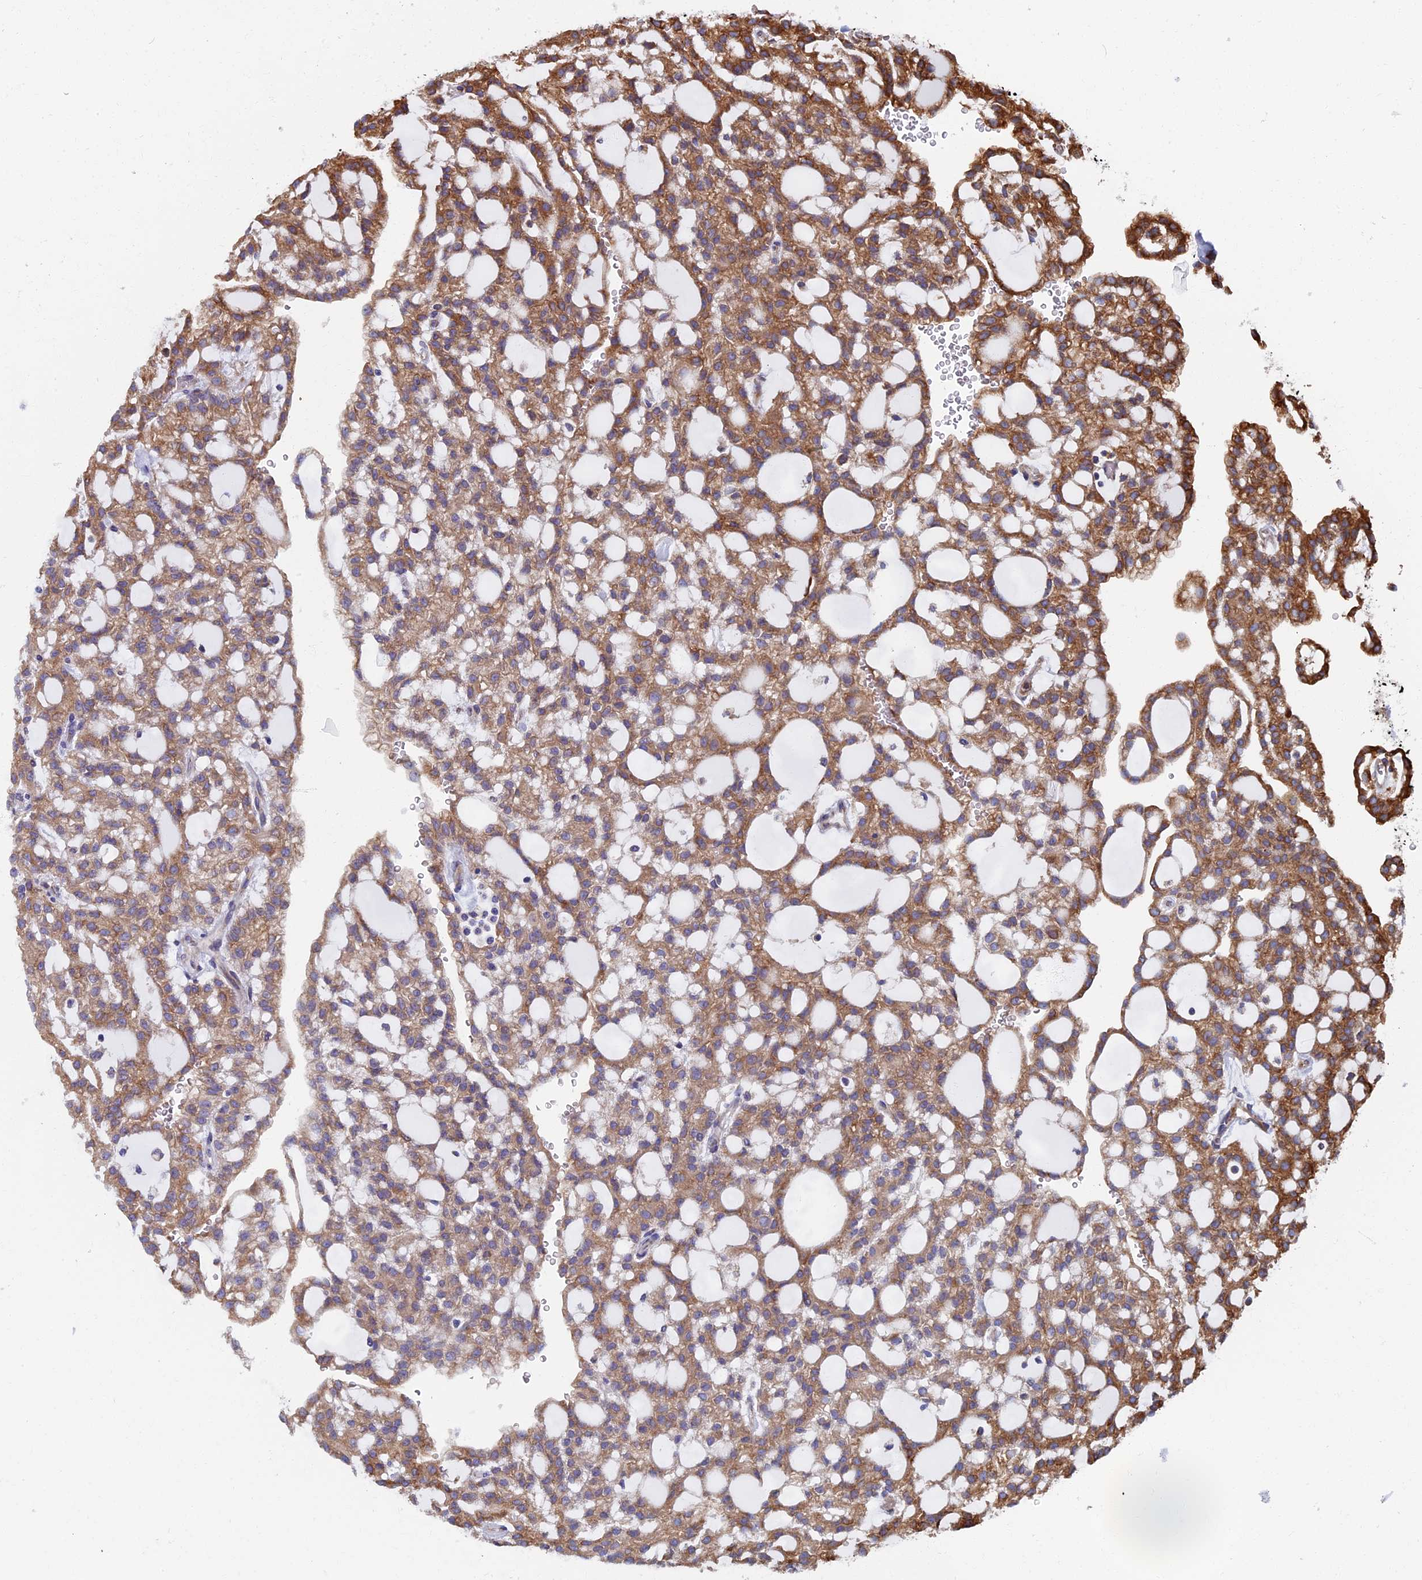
{"staining": {"intensity": "moderate", "quantity": ">75%", "location": "cytoplasmic/membranous"}, "tissue": "renal cancer", "cell_type": "Tumor cells", "image_type": "cancer", "snomed": [{"axis": "morphology", "description": "Adenocarcinoma, NOS"}, {"axis": "topography", "description": "Kidney"}], "caption": "Immunohistochemical staining of human renal adenocarcinoma displays medium levels of moderate cytoplasmic/membranous protein staining in about >75% of tumor cells.", "gene": "YBX1", "patient": {"sex": "male", "age": 63}}